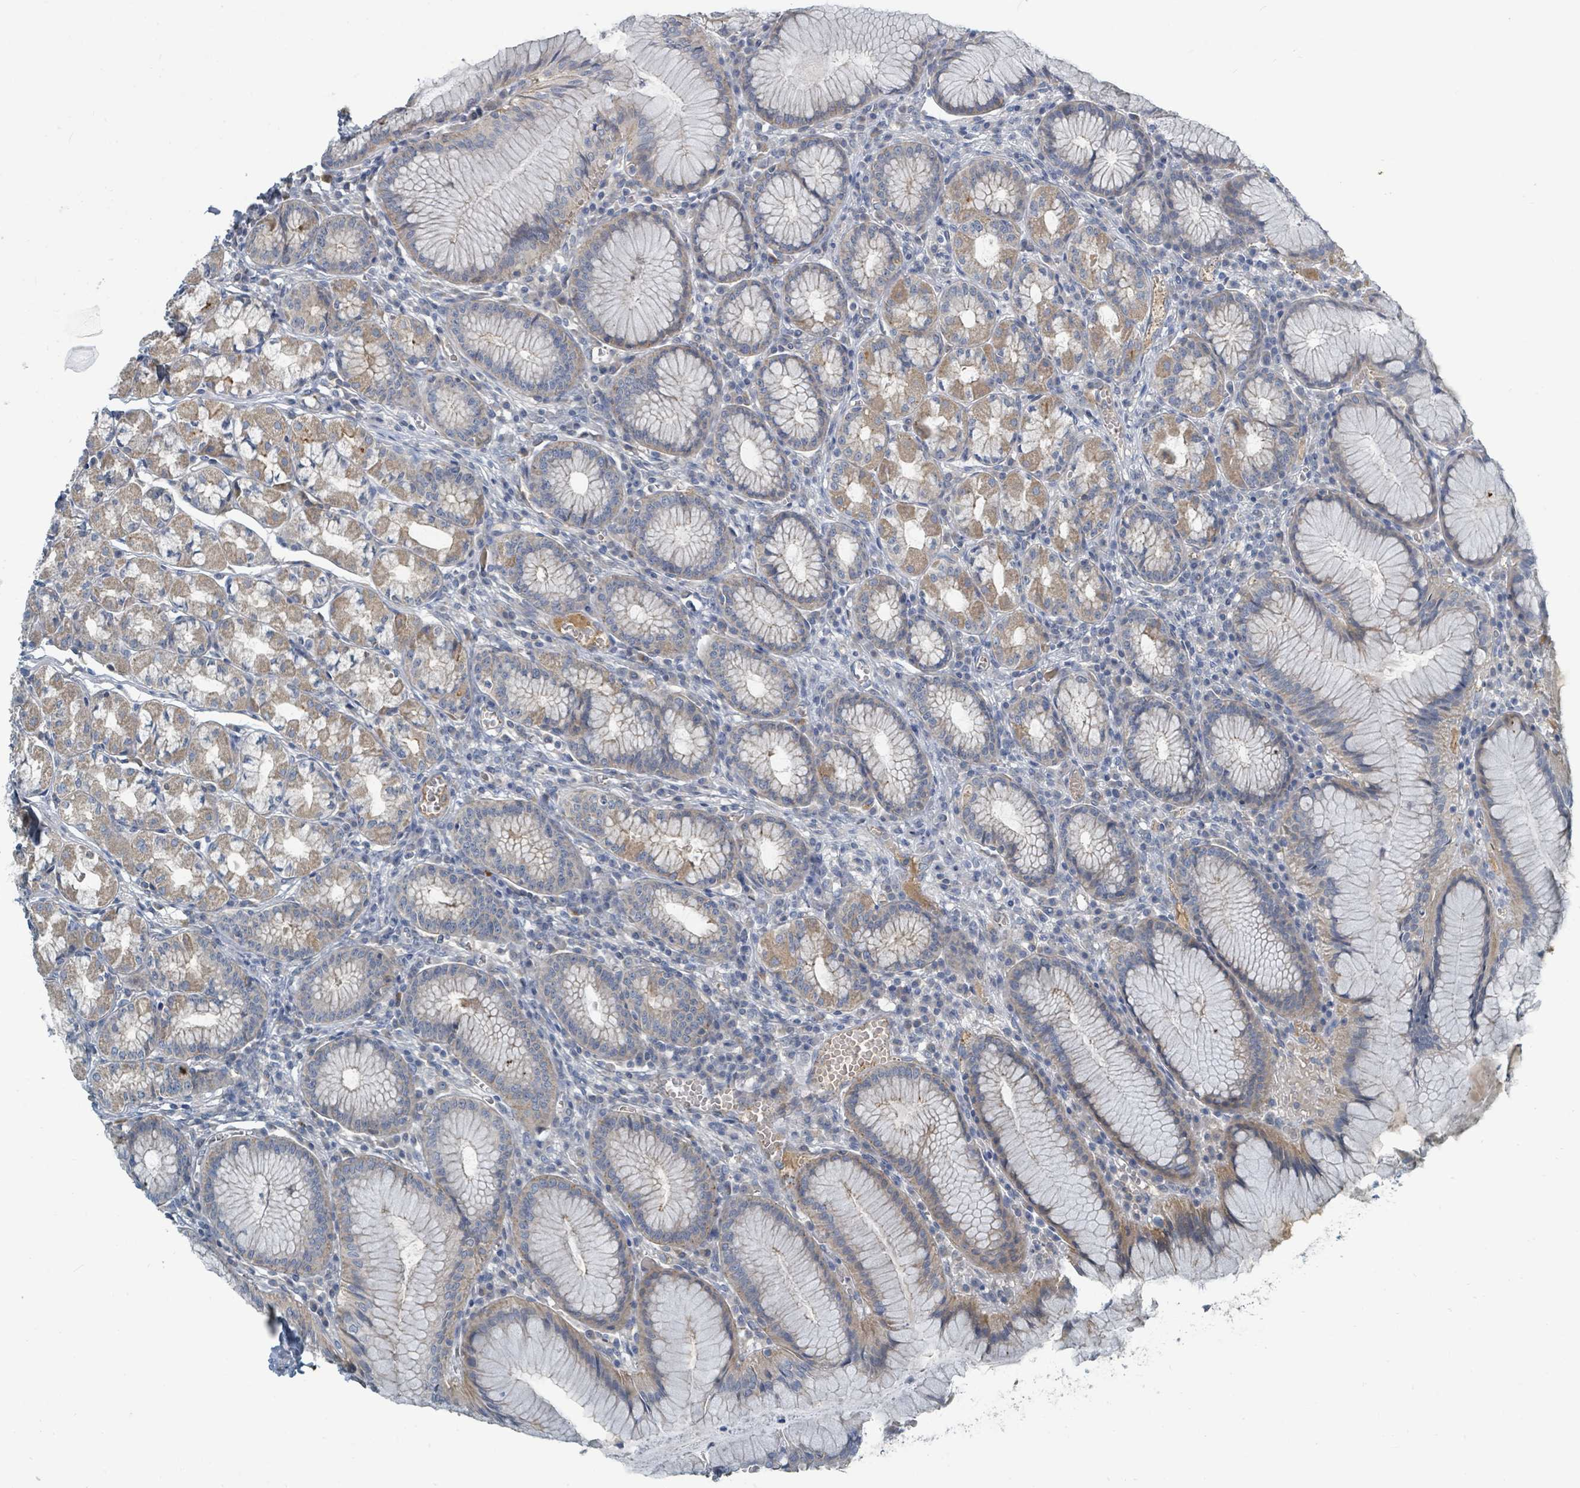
{"staining": {"intensity": "strong", "quantity": "<25%", "location": "cytoplasmic/membranous"}, "tissue": "stomach", "cell_type": "Glandular cells", "image_type": "normal", "snomed": [{"axis": "morphology", "description": "Normal tissue, NOS"}, {"axis": "topography", "description": "Stomach"}], "caption": "Protein positivity by IHC shows strong cytoplasmic/membranous staining in about <25% of glandular cells in normal stomach. The staining was performed using DAB, with brown indicating positive protein expression. Nuclei are stained blue with hematoxylin.", "gene": "SLC25A23", "patient": {"sex": "male", "age": 55}}